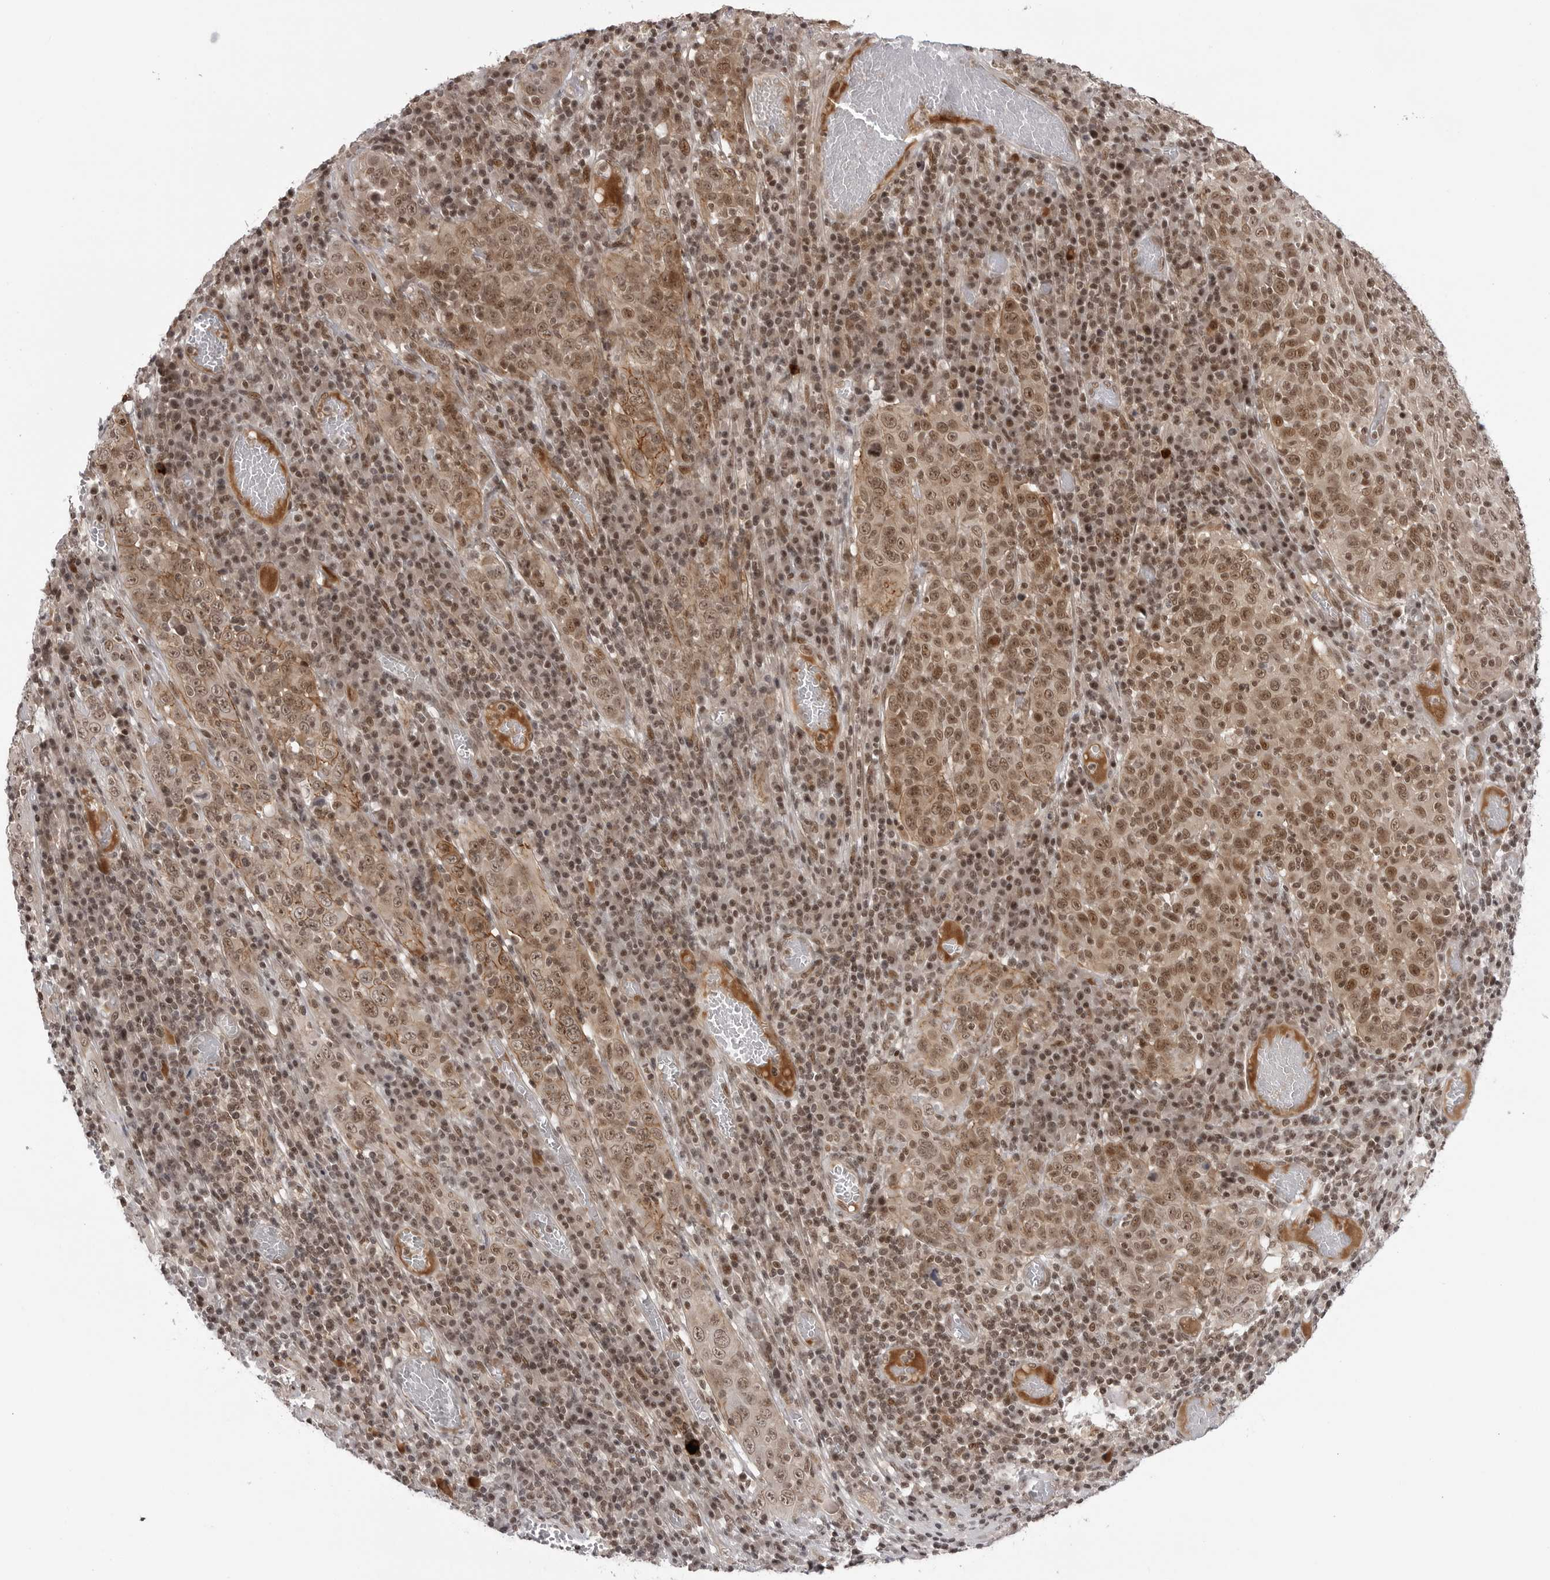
{"staining": {"intensity": "moderate", "quantity": ">75%", "location": "cytoplasmic/membranous,nuclear"}, "tissue": "cervical cancer", "cell_type": "Tumor cells", "image_type": "cancer", "snomed": [{"axis": "morphology", "description": "Squamous cell carcinoma, NOS"}, {"axis": "topography", "description": "Cervix"}], "caption": "Immunohistochemical staining of human cervical cancer displays moderate cytoplasmic/membranous and nuclear protein expression in approximately >75% of tumor cells.", "gene": "TRIM66", "patient": {"sex": "female", "age": 46}}